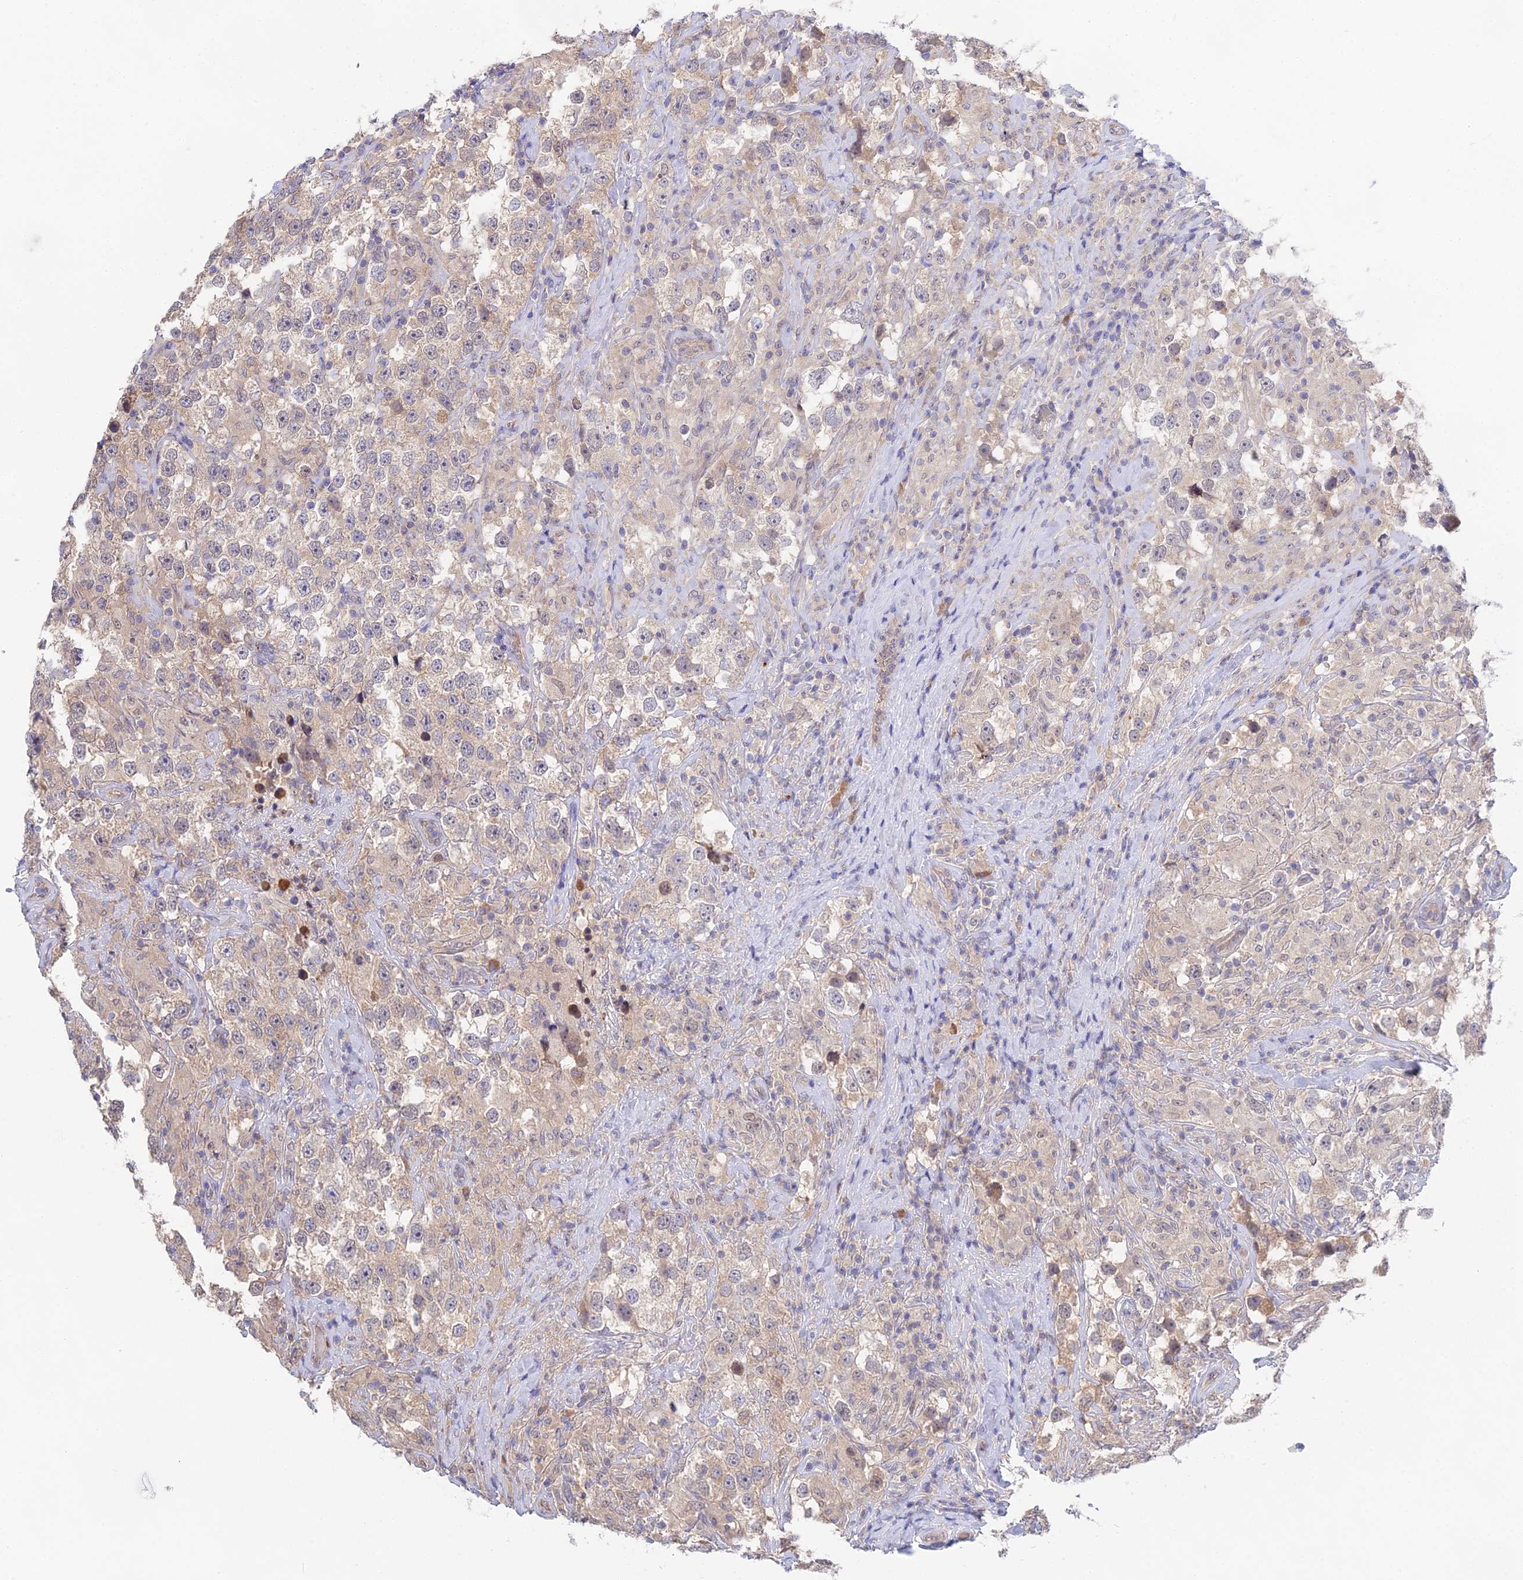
{"staining": {"intensity": "weak", "quantity": "25%-75%", "location": "cytoplasmic/membranous"}, "tissue": "testis cancer", "cell_type": "Tumor cells", "image_type": "cancer", "snomed": [{"axis": "morphology", "description": "Seminoma, NOS"}, {"axis": "topography", "description": "Testis"}], "caption": "A brown stain highlights weak cytoplasmic/membranous expression of a protein in seminoma (testis) tumor cells.", "gene": "DNAH14", "patient": {"sex": "male", "age": 46}}